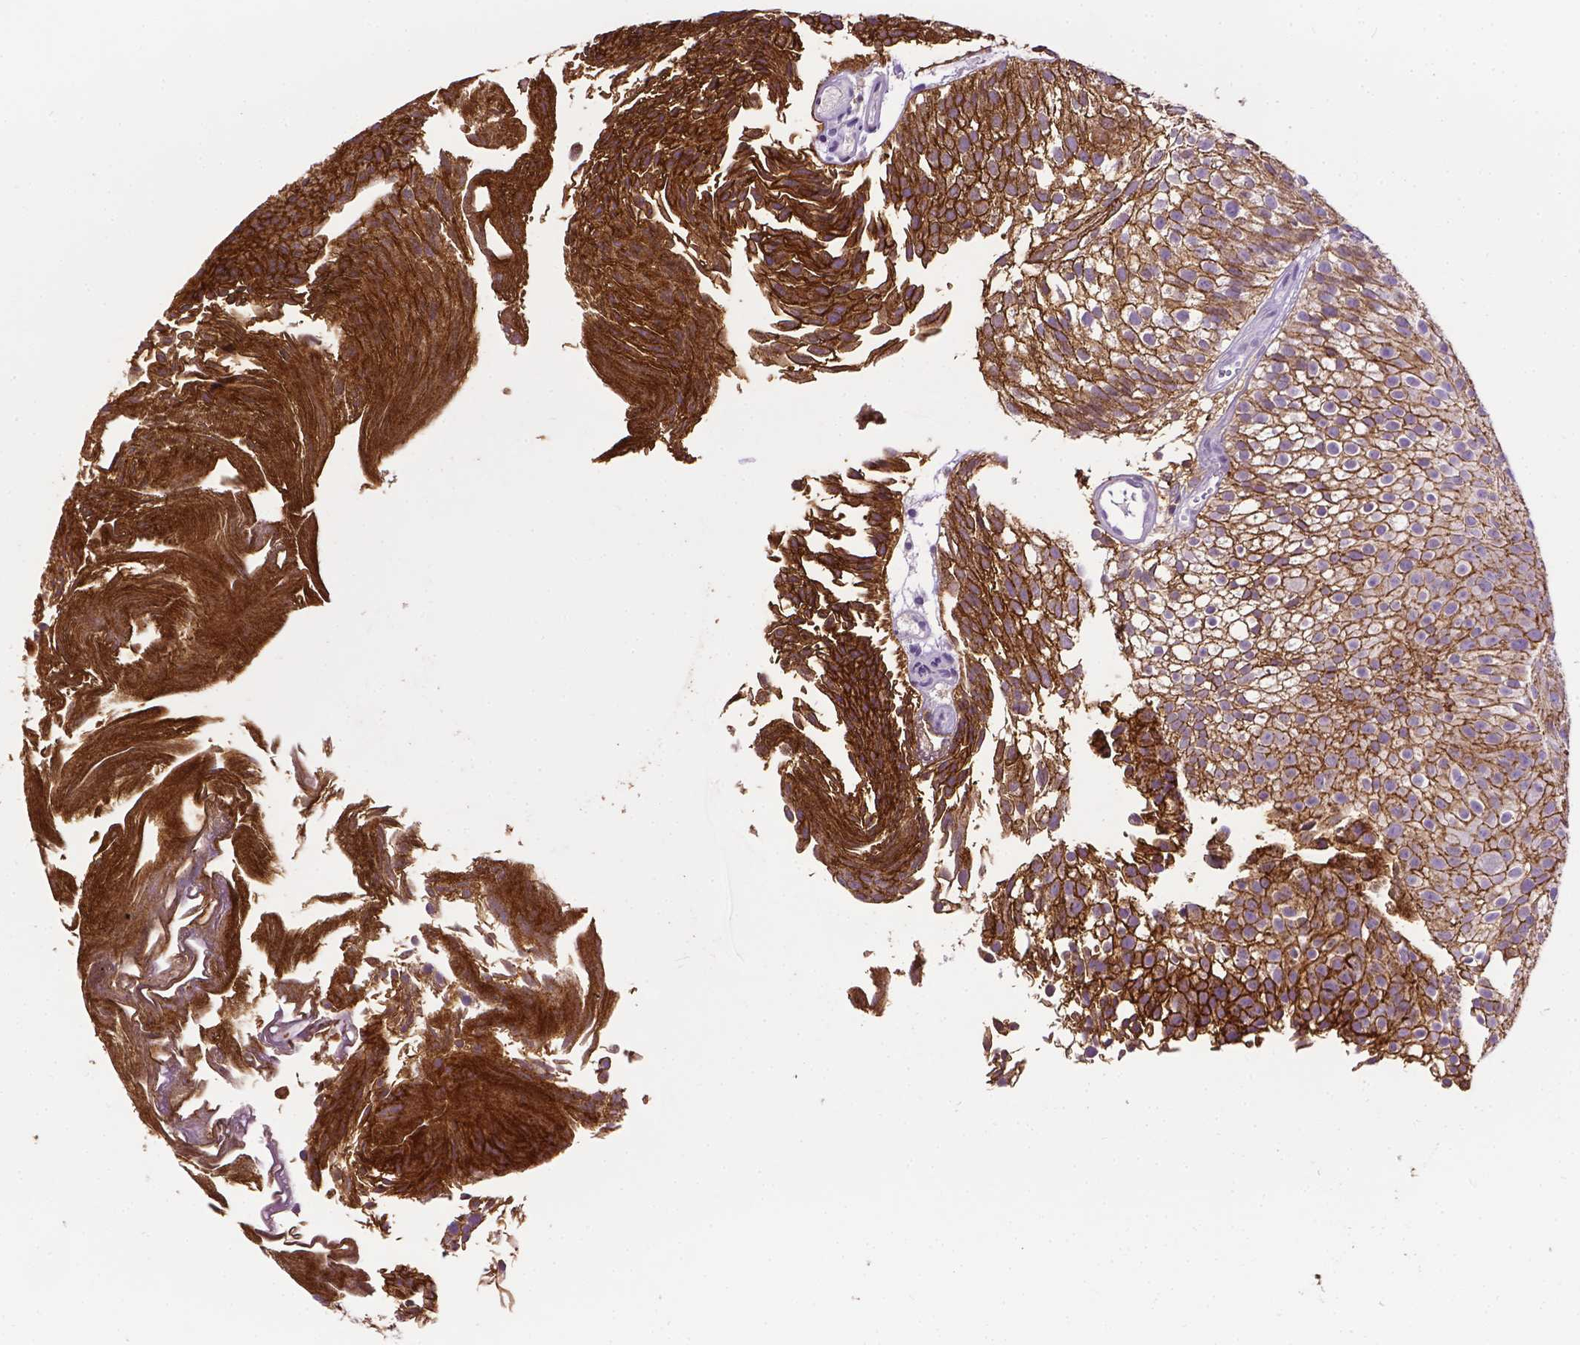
{"staining": {"intensity": "strong", "quantity": ">75%", "location": "cytoplasmic/membranous"}, "tissue": "urothelial cancer", "cell_type": "Tumor cells", "image_type": "cancer", "snomed": [{"axis": "morphology", "description": "Urothelial carcinoma, Low grade"}, {"axis": "topography", "description": "Urinary bladder"}], "caption": "Urothelial cancer stained with immunohistochemistry shows strong cytoplasmic/membranous expression in about >75% of tumor cells. (DAB (3,3'-diaminobenzidine) IHC, brown staining for protein, blue staining for nuclei).", "gene": "TACSTD2", "patient": {"sex": "male", "age": 70}}